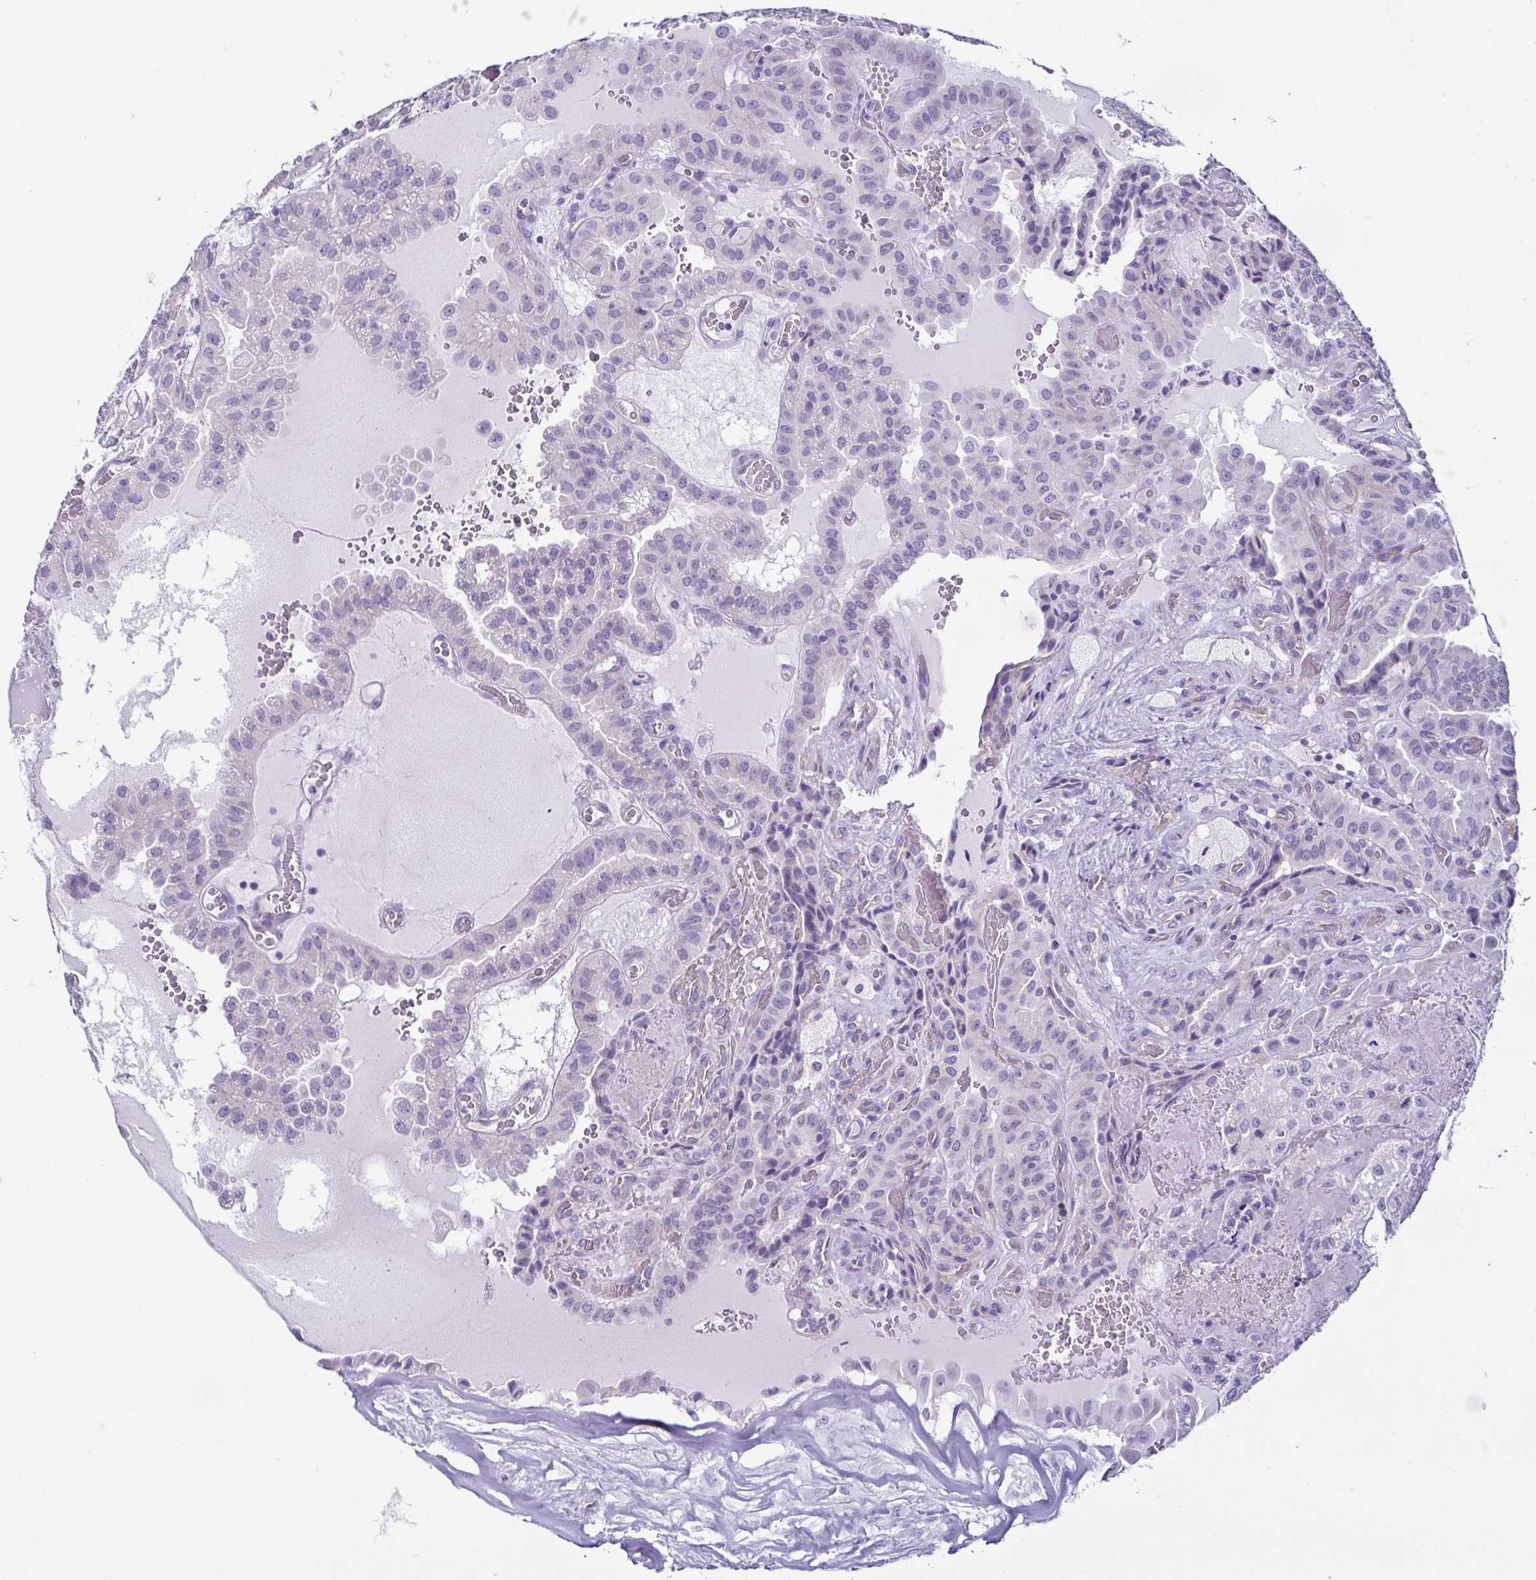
{"staining": {"intensity": "negative", "quantity": "none", "location": "none"}, "tissue": "thyroid cancer", "cell_type": "Tumor cells", "image_type": "cancer", "snomed": [{"axis": "morphology", "description": "Papillary adenocarcinoma, NOS"}, {"axis": "morphology", "description": "Papillary adenoma metastatic"}, {"axis": "topography", "description": "Thyroid gland"}], "caption": "This is an immunohistochemistry (IHC) image of human thyroid cancer. There is no positivity in tumor cells.", "gene": "CASP14", "patient": {"sex": "male", "age": 87}}